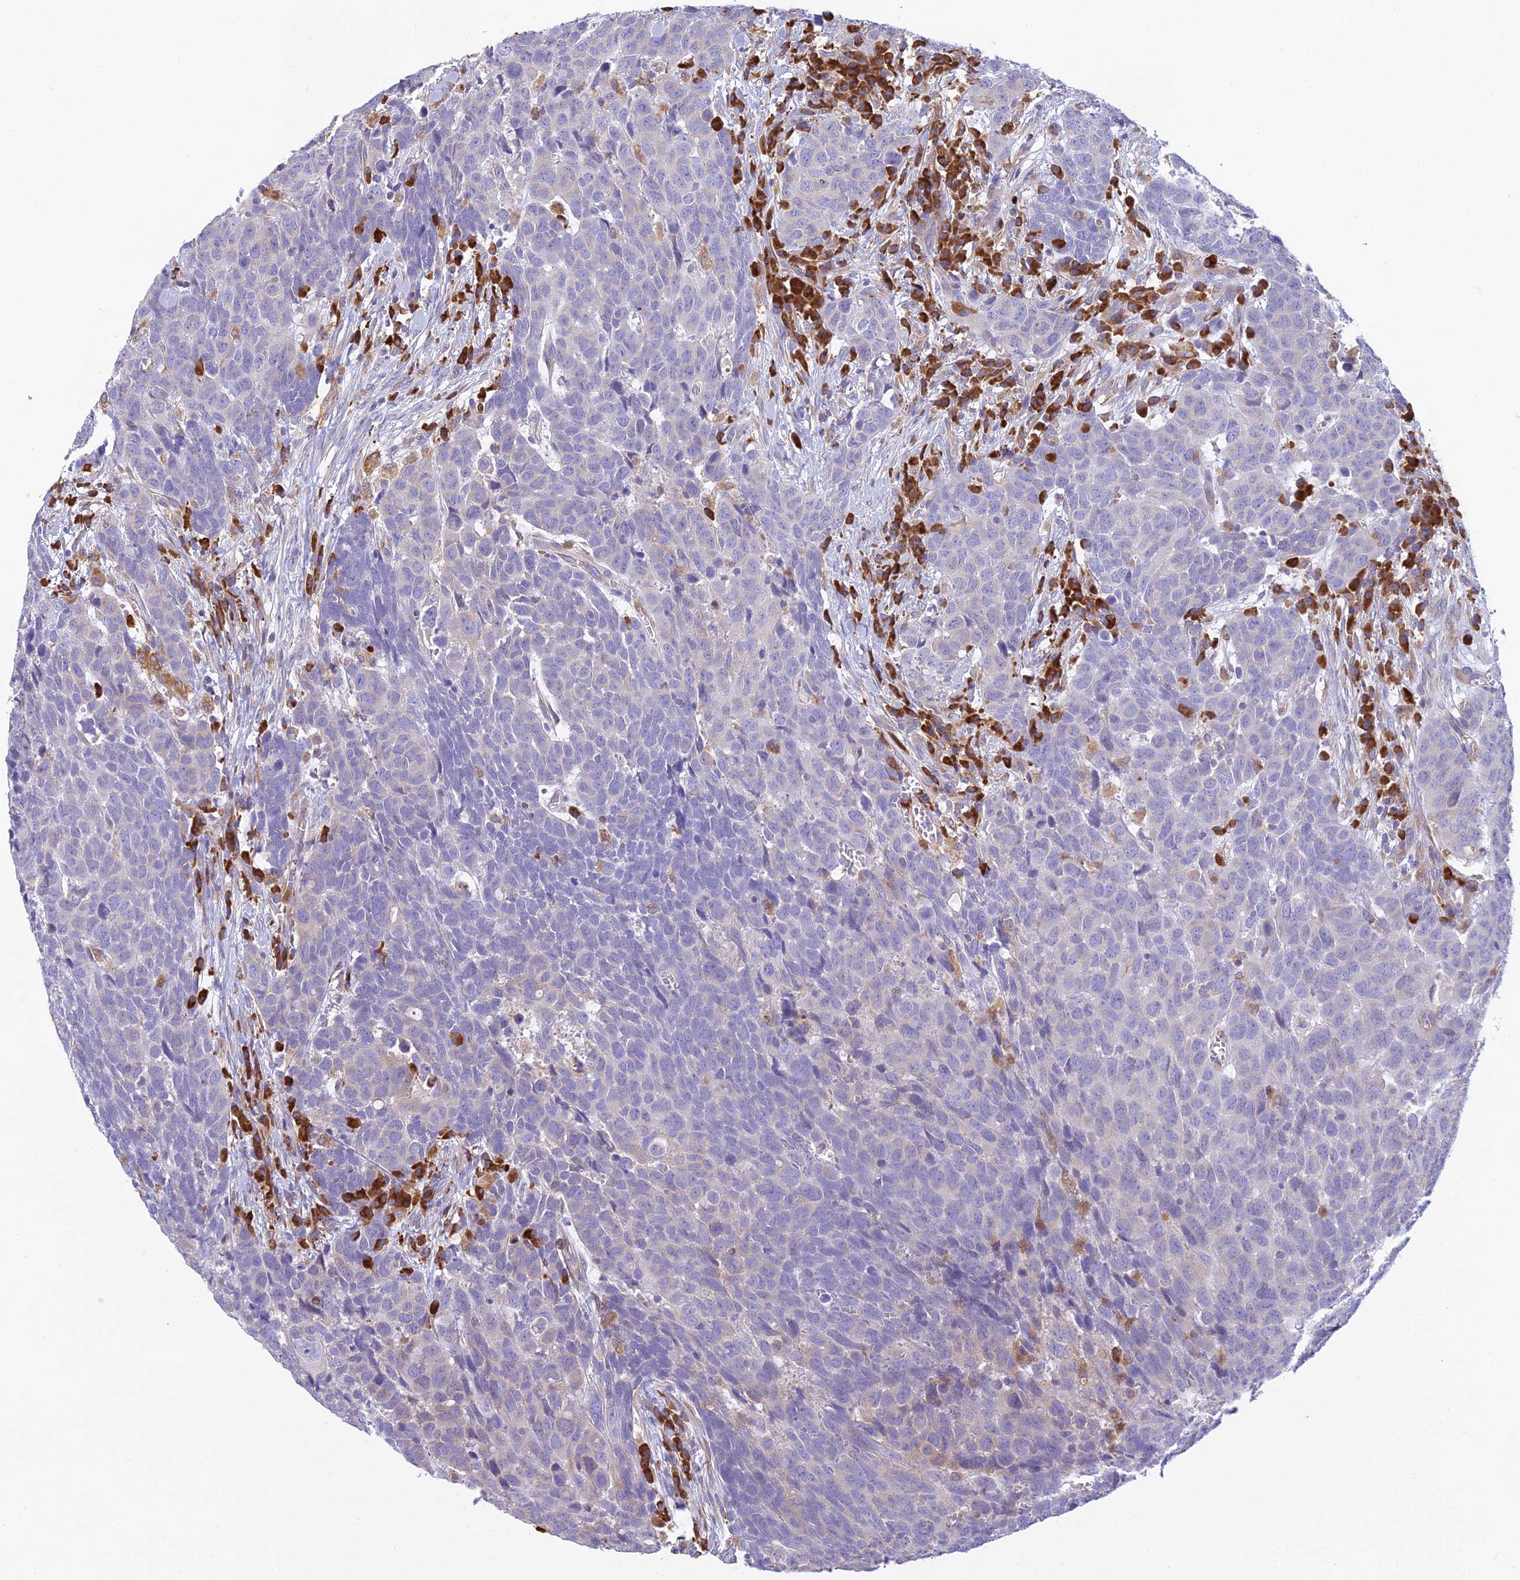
{"staining": {"intensity": "weak", "quantity": "<25%", "location": "cytoplasmic/membranous"}, "tissue": "head and neck cancer", "cell_type": "Tumor cells", "image_type": "cancer", "snomed": [{"axis": "morphology", "description": "Squamous cell carcinoma, NOS"}, {"axis": "topography", "description": "Head-Neck"}], "caption": "A micrograph of head and neck squamous cell carcinoma stained for a protein exhibits no brown staining in tumor cells.", "gene": "HM13", "patient": {"sex": "male", "age": 66}}